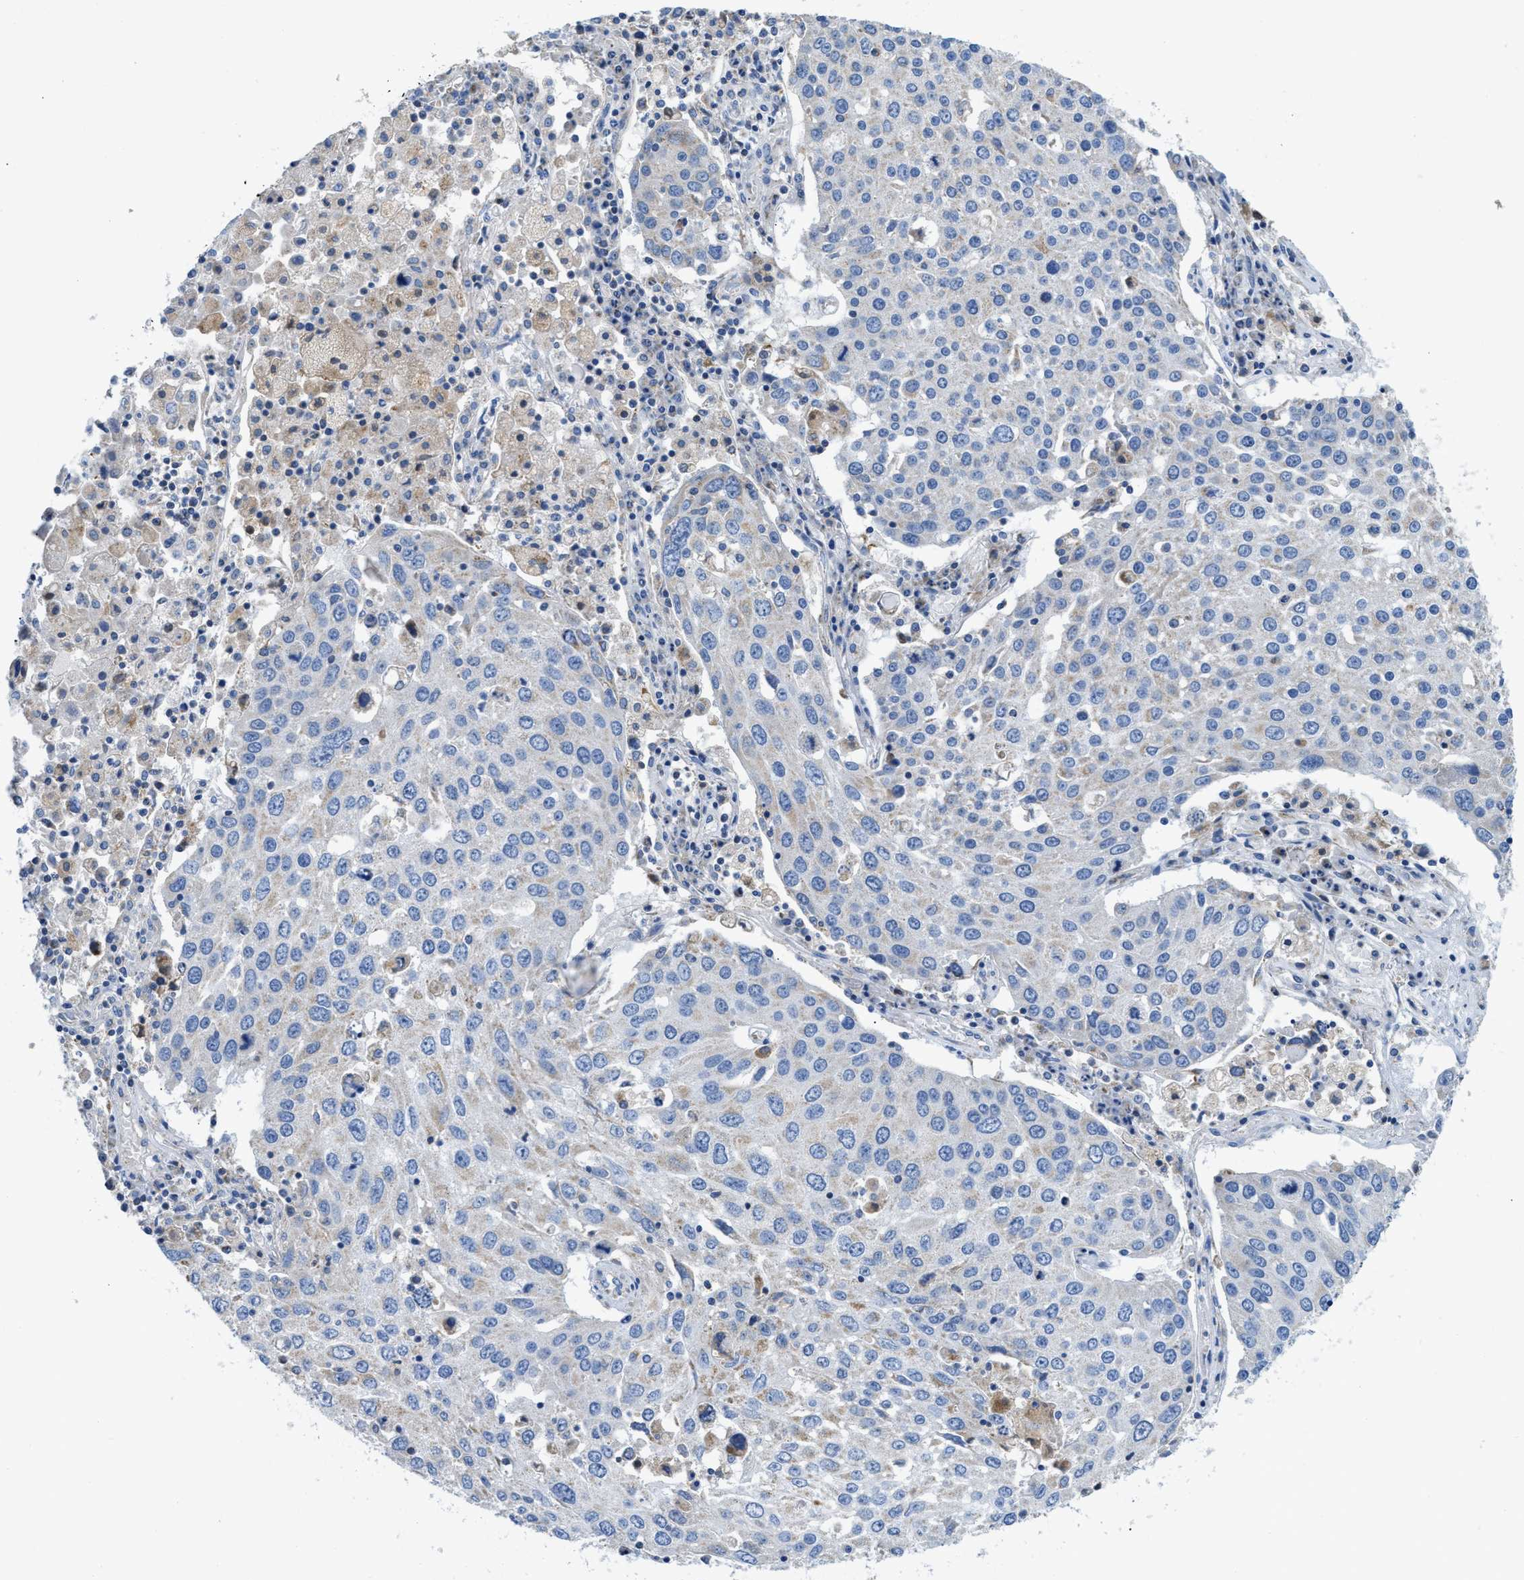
{"staining": {"intensity": "negative", "quantity": "none", "location": "none"}, "tissue": "lung cancer", "cell_type": "Tumor cells", "image_type": "cancer", "snomed": [{"axis": "morphology", "description": "Squamous cell carcinoma, NOS"}, {"axis": "topography", "description": "Lung"}], "caption": "Tumor cells are negative for protein expression in human lung squamous cell carcinoma.", "gene": "SLC25A13", "patient": {"sex": "male", "age": 65}}